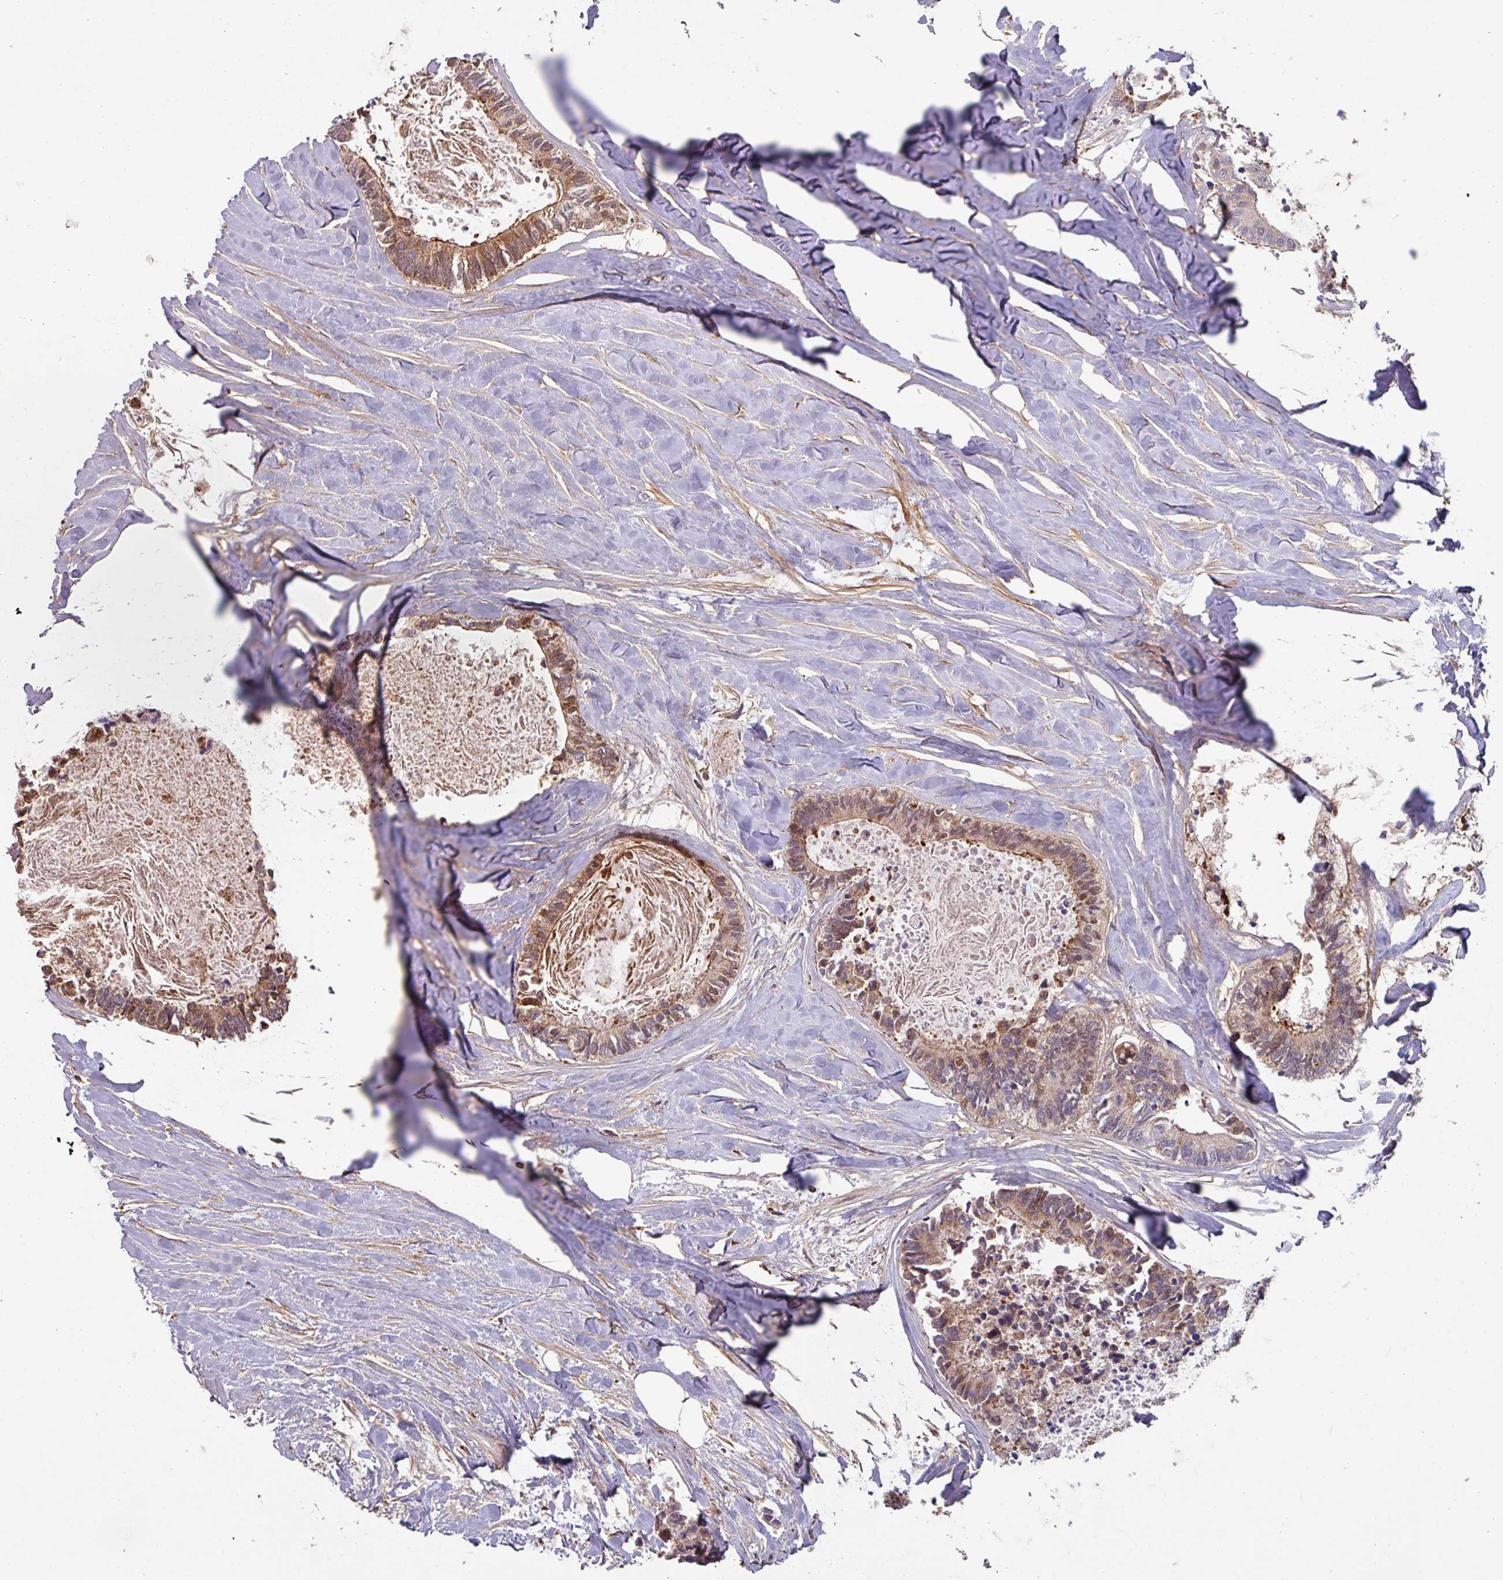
{"staining": {"intensity": "moderate", "quantity": "25%-75%", "location": "cytoplasmic/membranous"}, "tissue": "colorectal cancer", "cell_type": "Tumor cells", "image_type": "cancer", "snomed": [{"axis": "morphology", "description": "Adenocarcinoma, NOS"}, {"axis": "topography", "description": "Colon"}, {"axis": "topography", "description": "Rectum"}], "caption": "Colorectal cancer (adenocarcinoma) stained with immunohistochemistry (IHC) shows moderate cytoplasmic/membranous positivity in about 25%-75% of tumor cells. Ihc stains the protein in brown and the nuclei are stained blue.", "gene": "COX7C", "patient": {"sex": "male", "age": 57}}